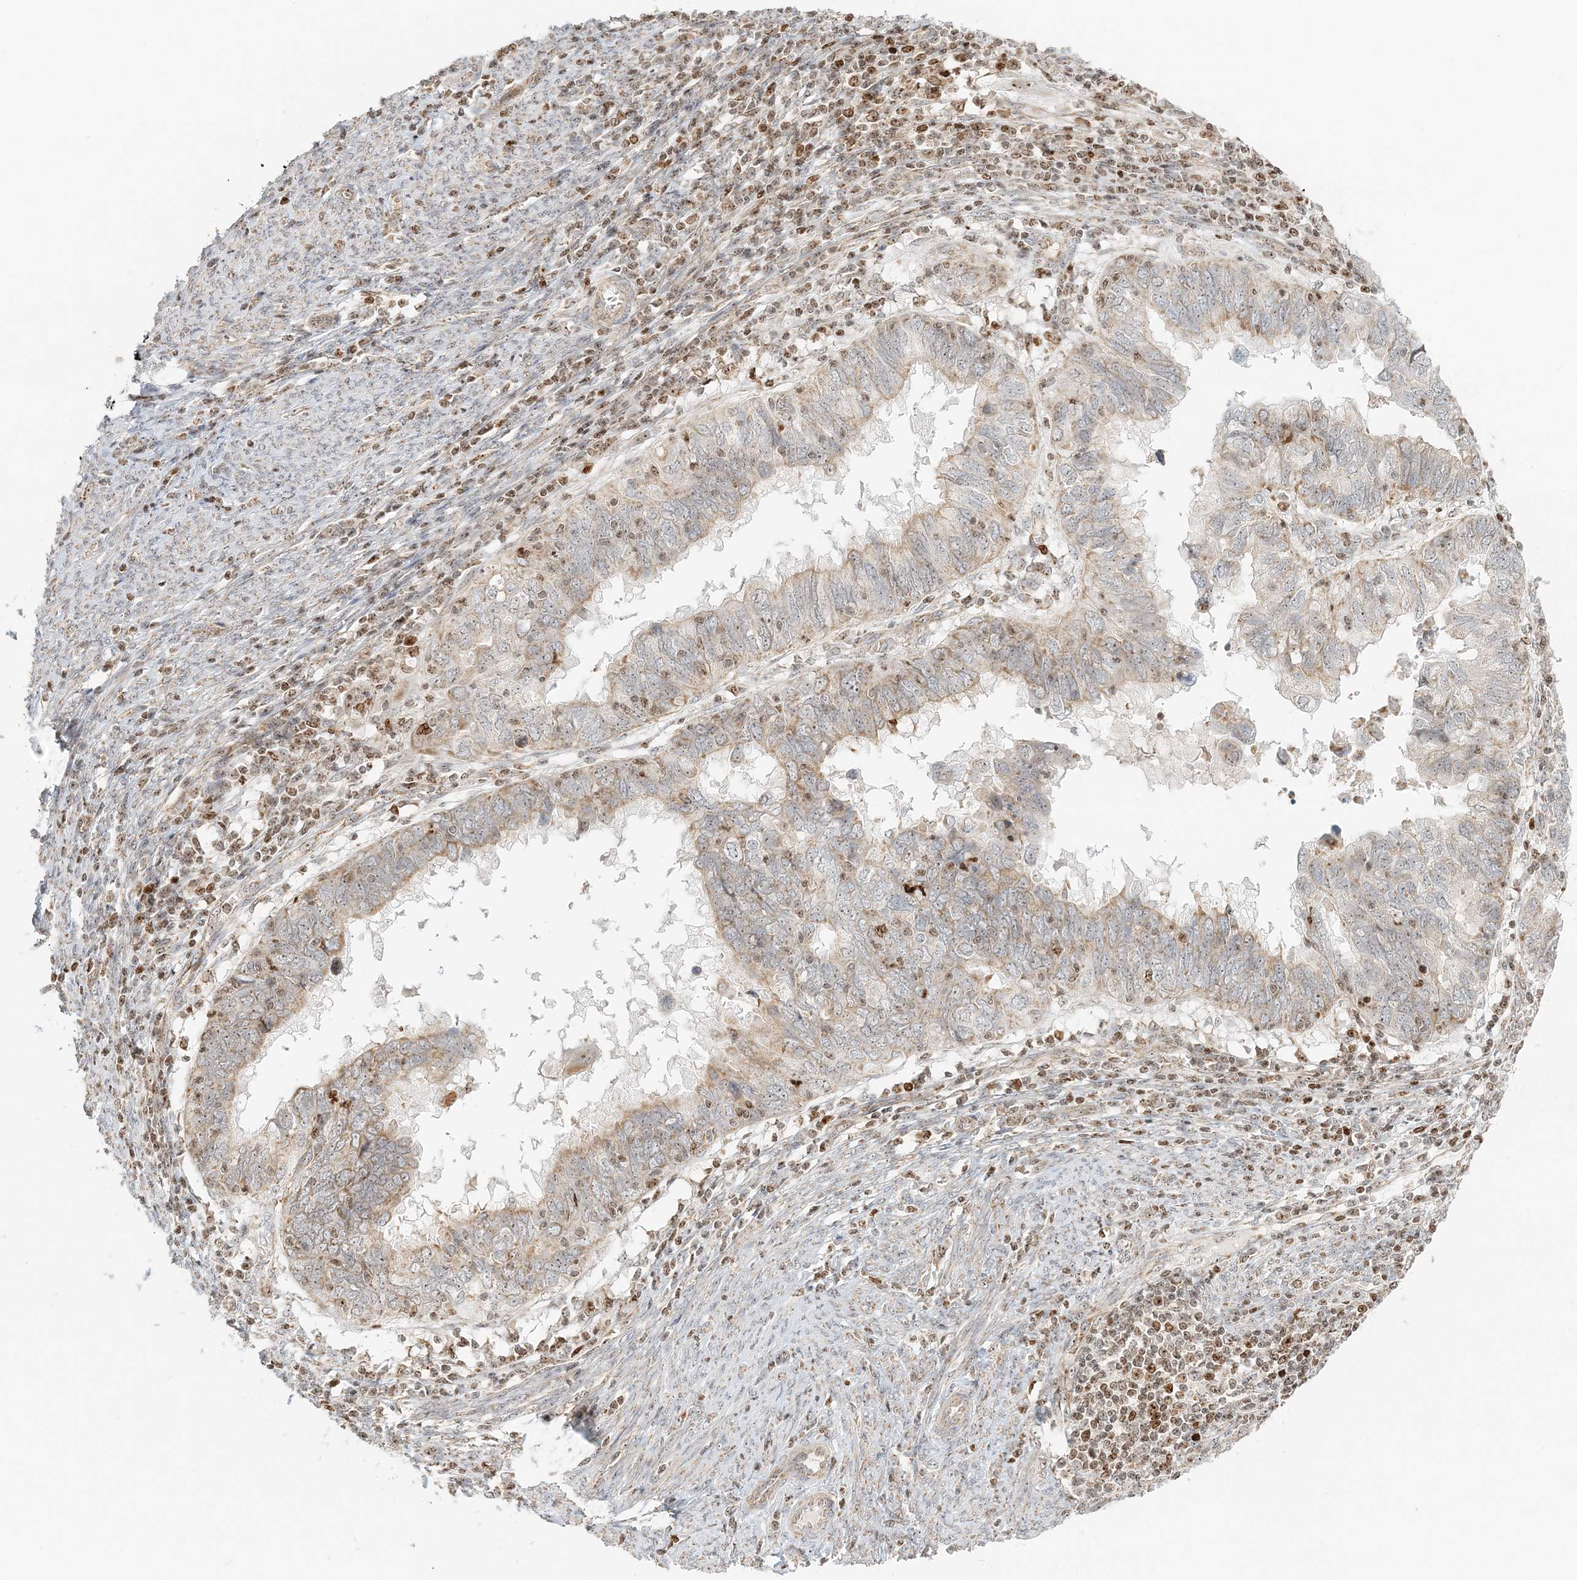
{"staining": {"intensity": "weak", "quantity": "25%-75%", "location": "nuclear"}, "tissue": "endometrial cancer", "cell_type": "Tumor cells", "image_type": "cancer", "snomed": [{"axis": "morphology", "description": "Adenocarcinoma, NOS"}, {"axis": "topography", "description": "Uterus"}], "caption": "Immunohistochemistry of adenocarcinoma (endometrial) demonstrates low levels of weak nuclear staining in approximately 25%-75% of tumor cells. (DAB (3,3'-diaminobenzidine) IHC with brightfield microscopy, high magnification).", "gene": "UBE2F", "patient": {"sex": "female", "age": 77}}